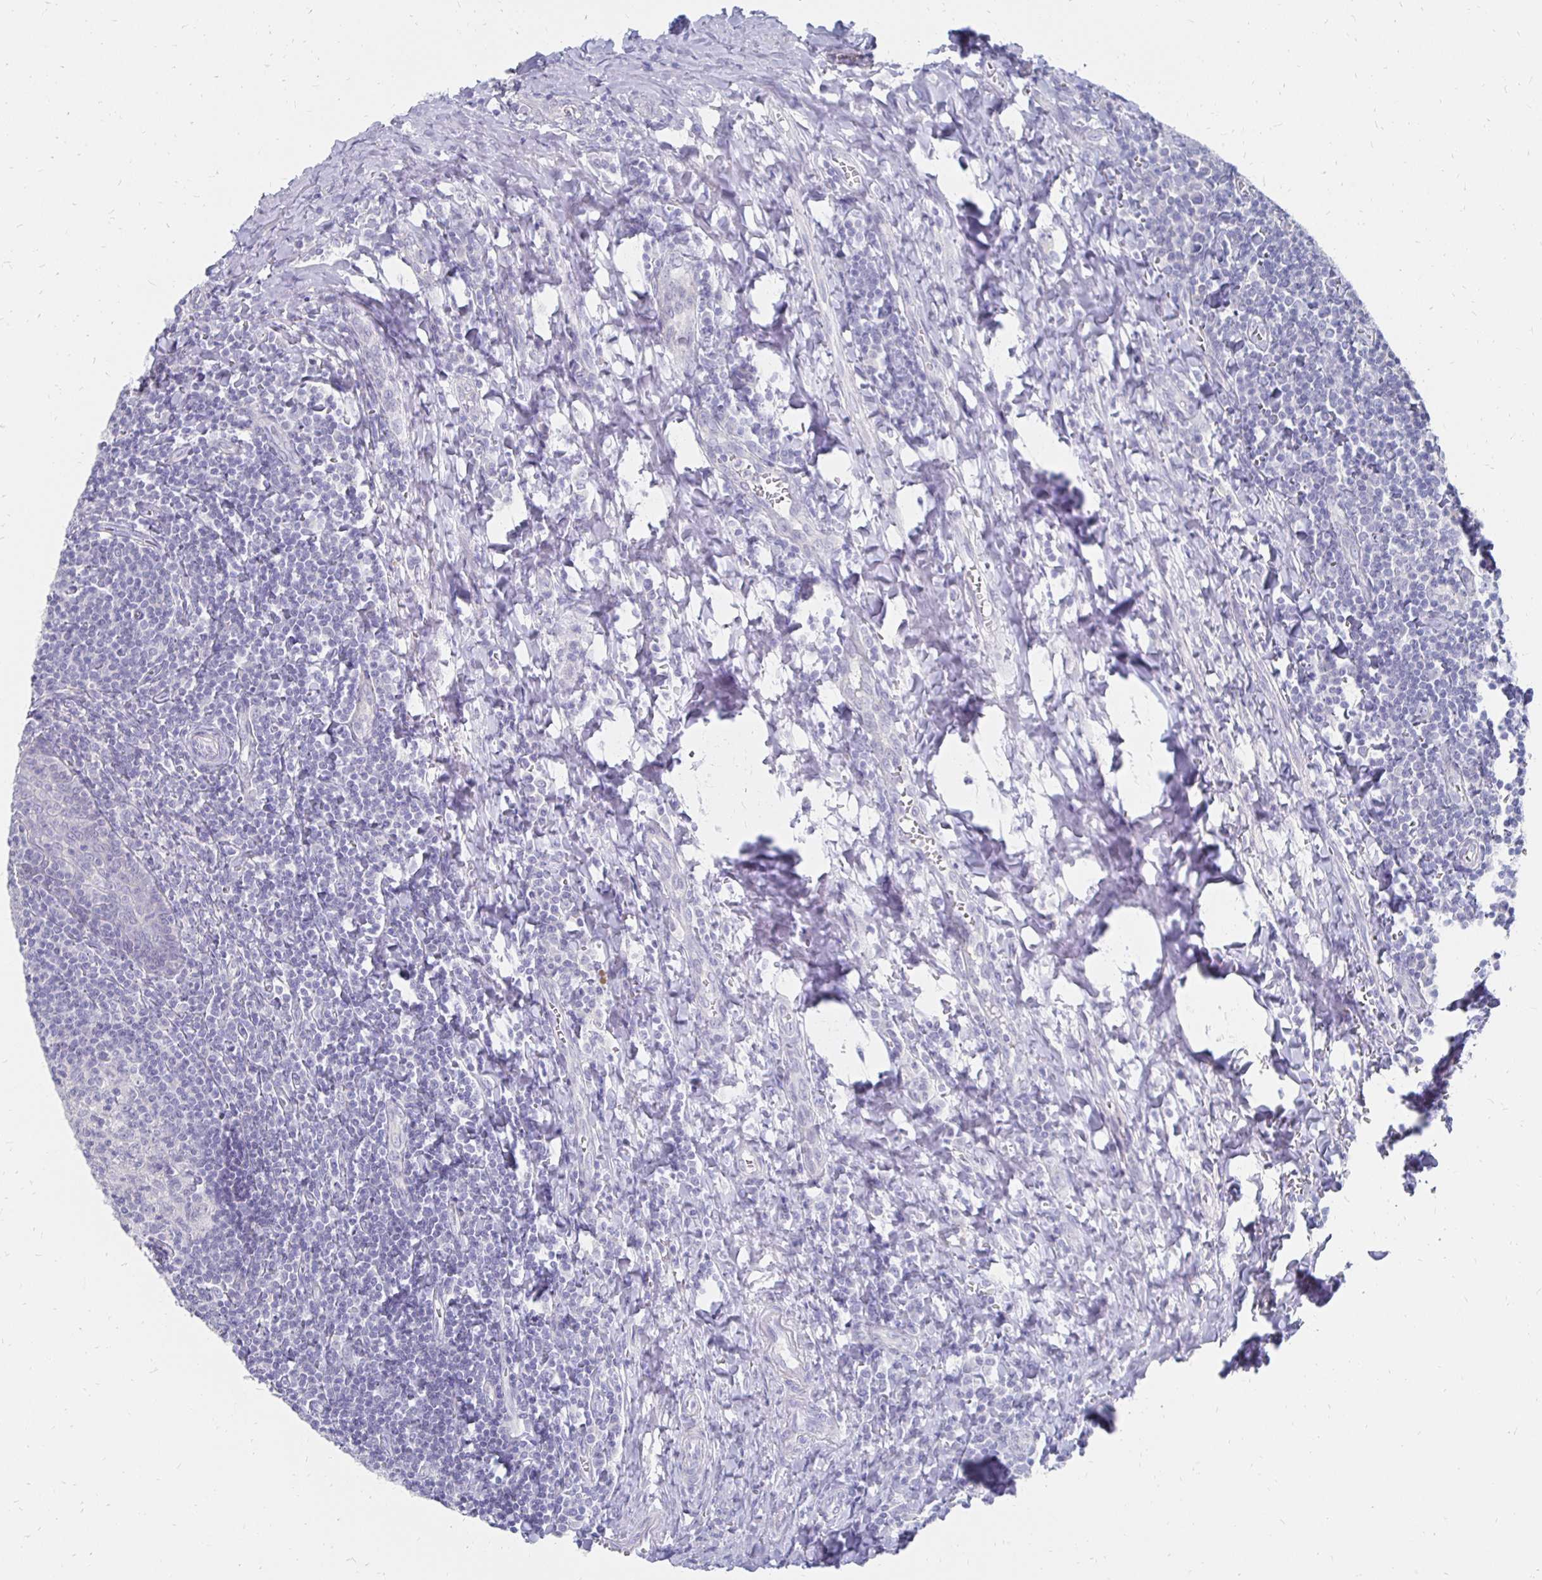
{"staining": {"intensity": "negative", "quantity": "none", "location": "none"}, "tissue": "tonsil", "cell_type": "Germinal center cells", "image_type": "normal", "snomed": [{"axis": "morphology", "description": "Normal tissue, NOS"}, {"axis": "morphology", "description": "Inflammation, NOS"}, {"axis": "topography", "description": "Tonsil"}], "caption": "This histopathology image is of benign tonsil stained with IHC to label a protein in brown with the nuclei are counter-stained blue. There is no expression in germinal center cells.", "gene": "SYCP3", "patient": {"sex": "female", "age": 31}}